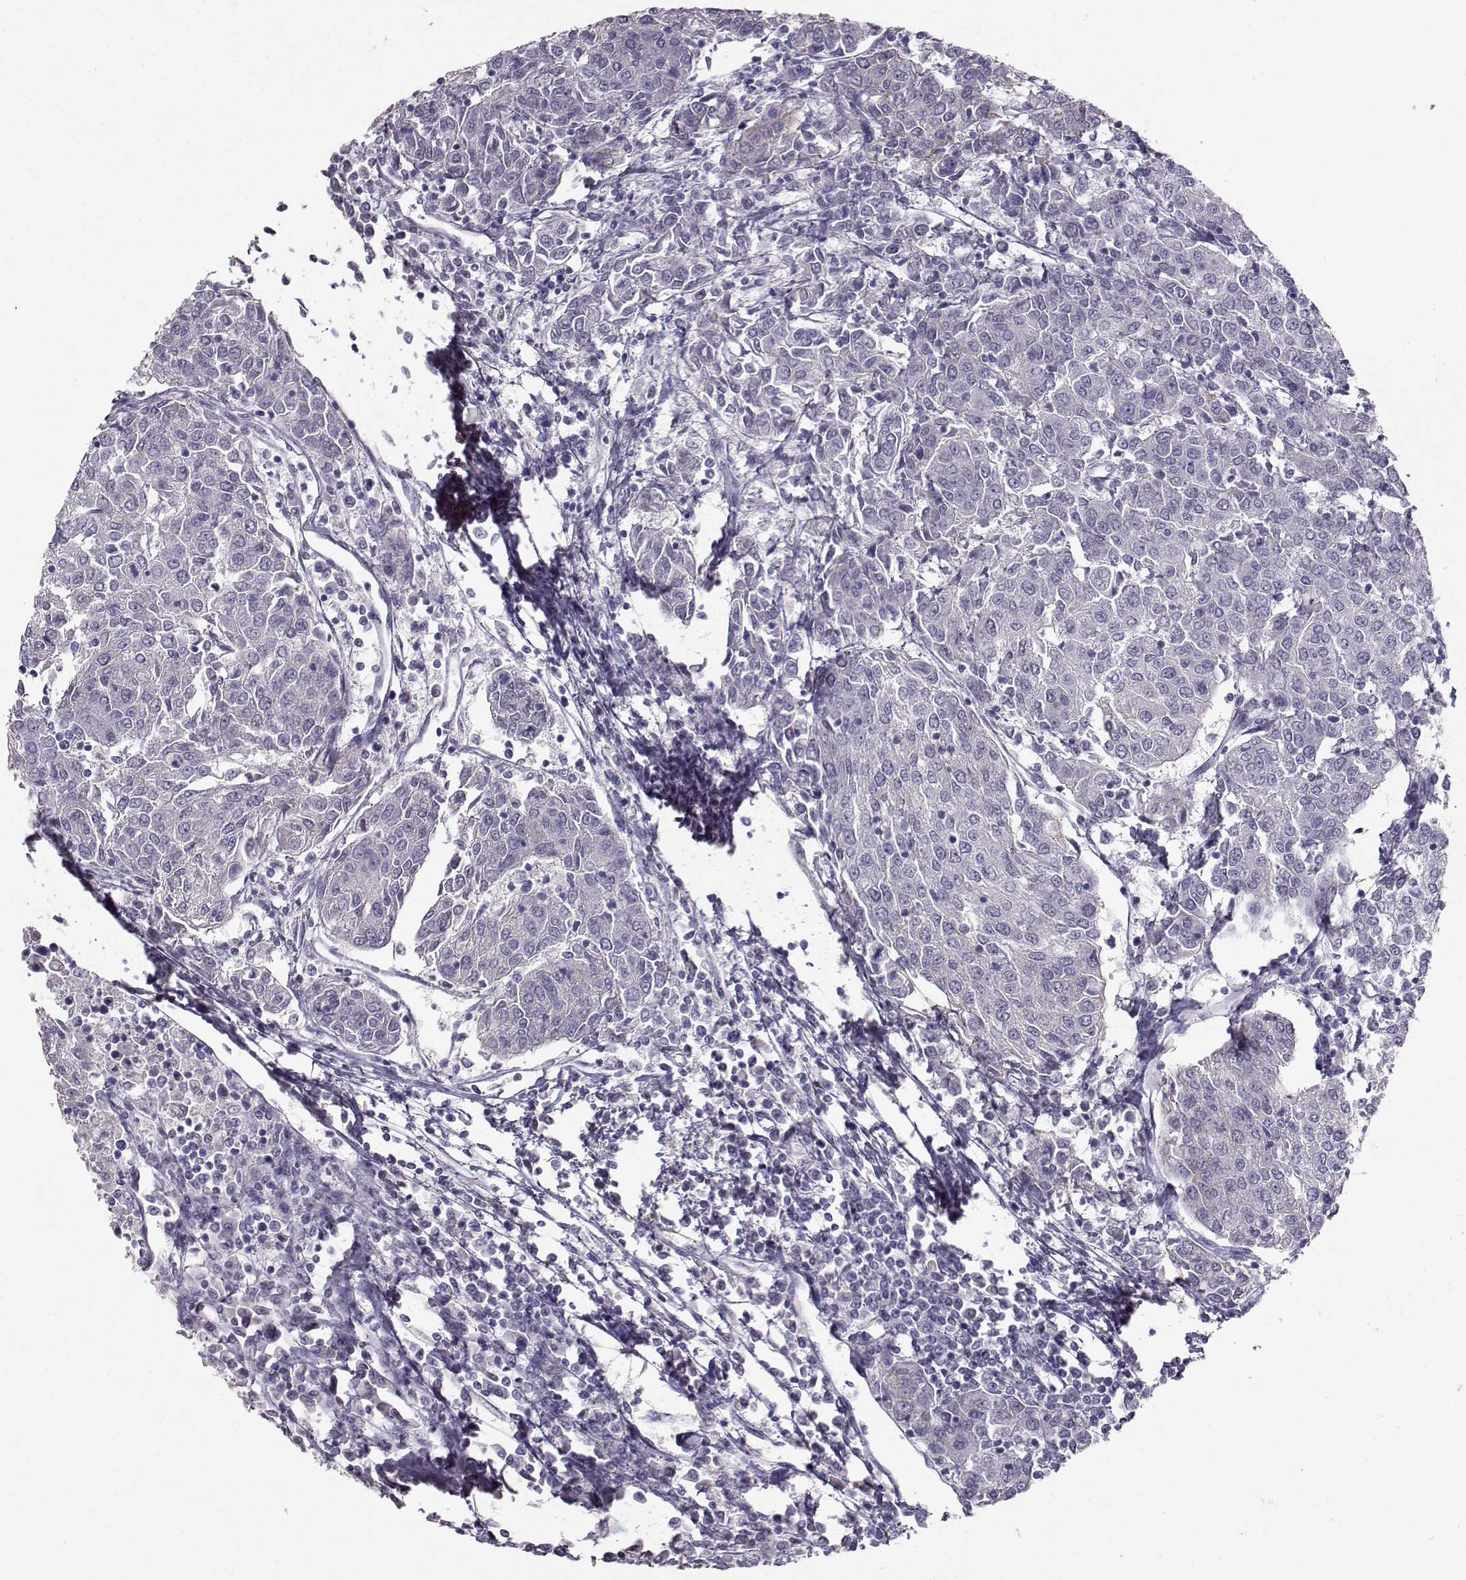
{"staining": {"intensity": "negative", "quantity": "none", "location": "none"}, "tissue": "urothelial cancer", "cell_type": "Tumor cells", "image_type": "cancer", "snomed": [{"axis": "morphology", "description": "Urothelial carcinoma, High grade"}, {"axis": "topography", "description": "Urinary bladder"}], "caption": "IHC histopathology image of neoplastic tissue: human urothelial carcinoma (high-grade) stained with DAB shows no significant protein staining in tumor cells.", "gene": "PKP2", "patient": {"sex": "female", "age": 85}}